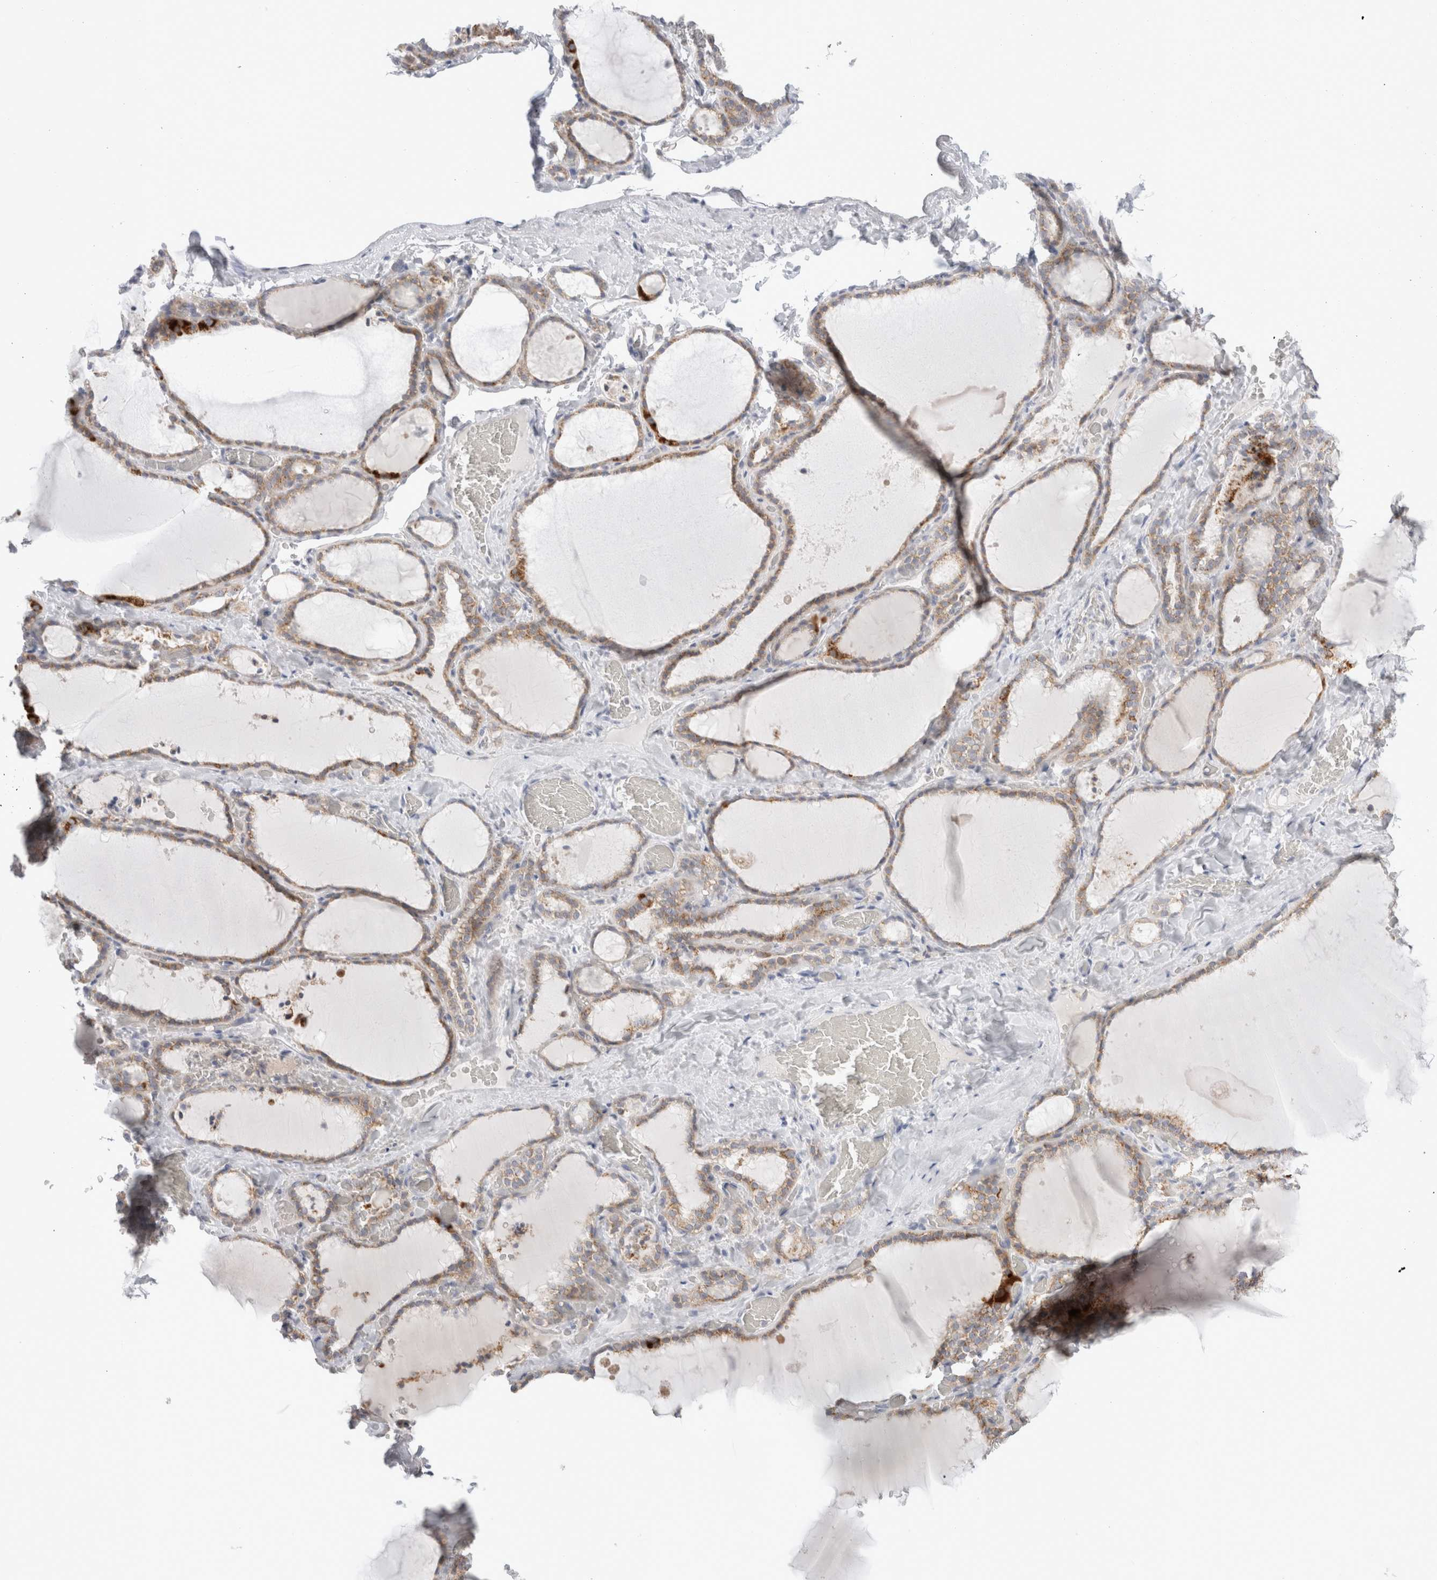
{"staining": {"intensity": "moderate", "quantity": ">75%", "location": "cytoplasmic/membranous"}, "tissue": "thyroid gland", "cell_type": "Glandular cells", "image_type": "normal", "snomed": [{"axis": "morphology", "description": "Normal tissue, NOS"}, {"axis": "topography", "description": "Thyroid gland"}], "caption": "A photomicrograph of human thyroid gland stained for a protein exhibits moderate cytoplasmic/membranous brown staining in glandular cells. Using DAB (3,3'-diaminobenzidine) (brown) and hematoxylin (blue) stains, captured at high magnification using brightfield microscopy.", "gene": "FAHD1", "patient": {"sex": "female", "age": 22}}